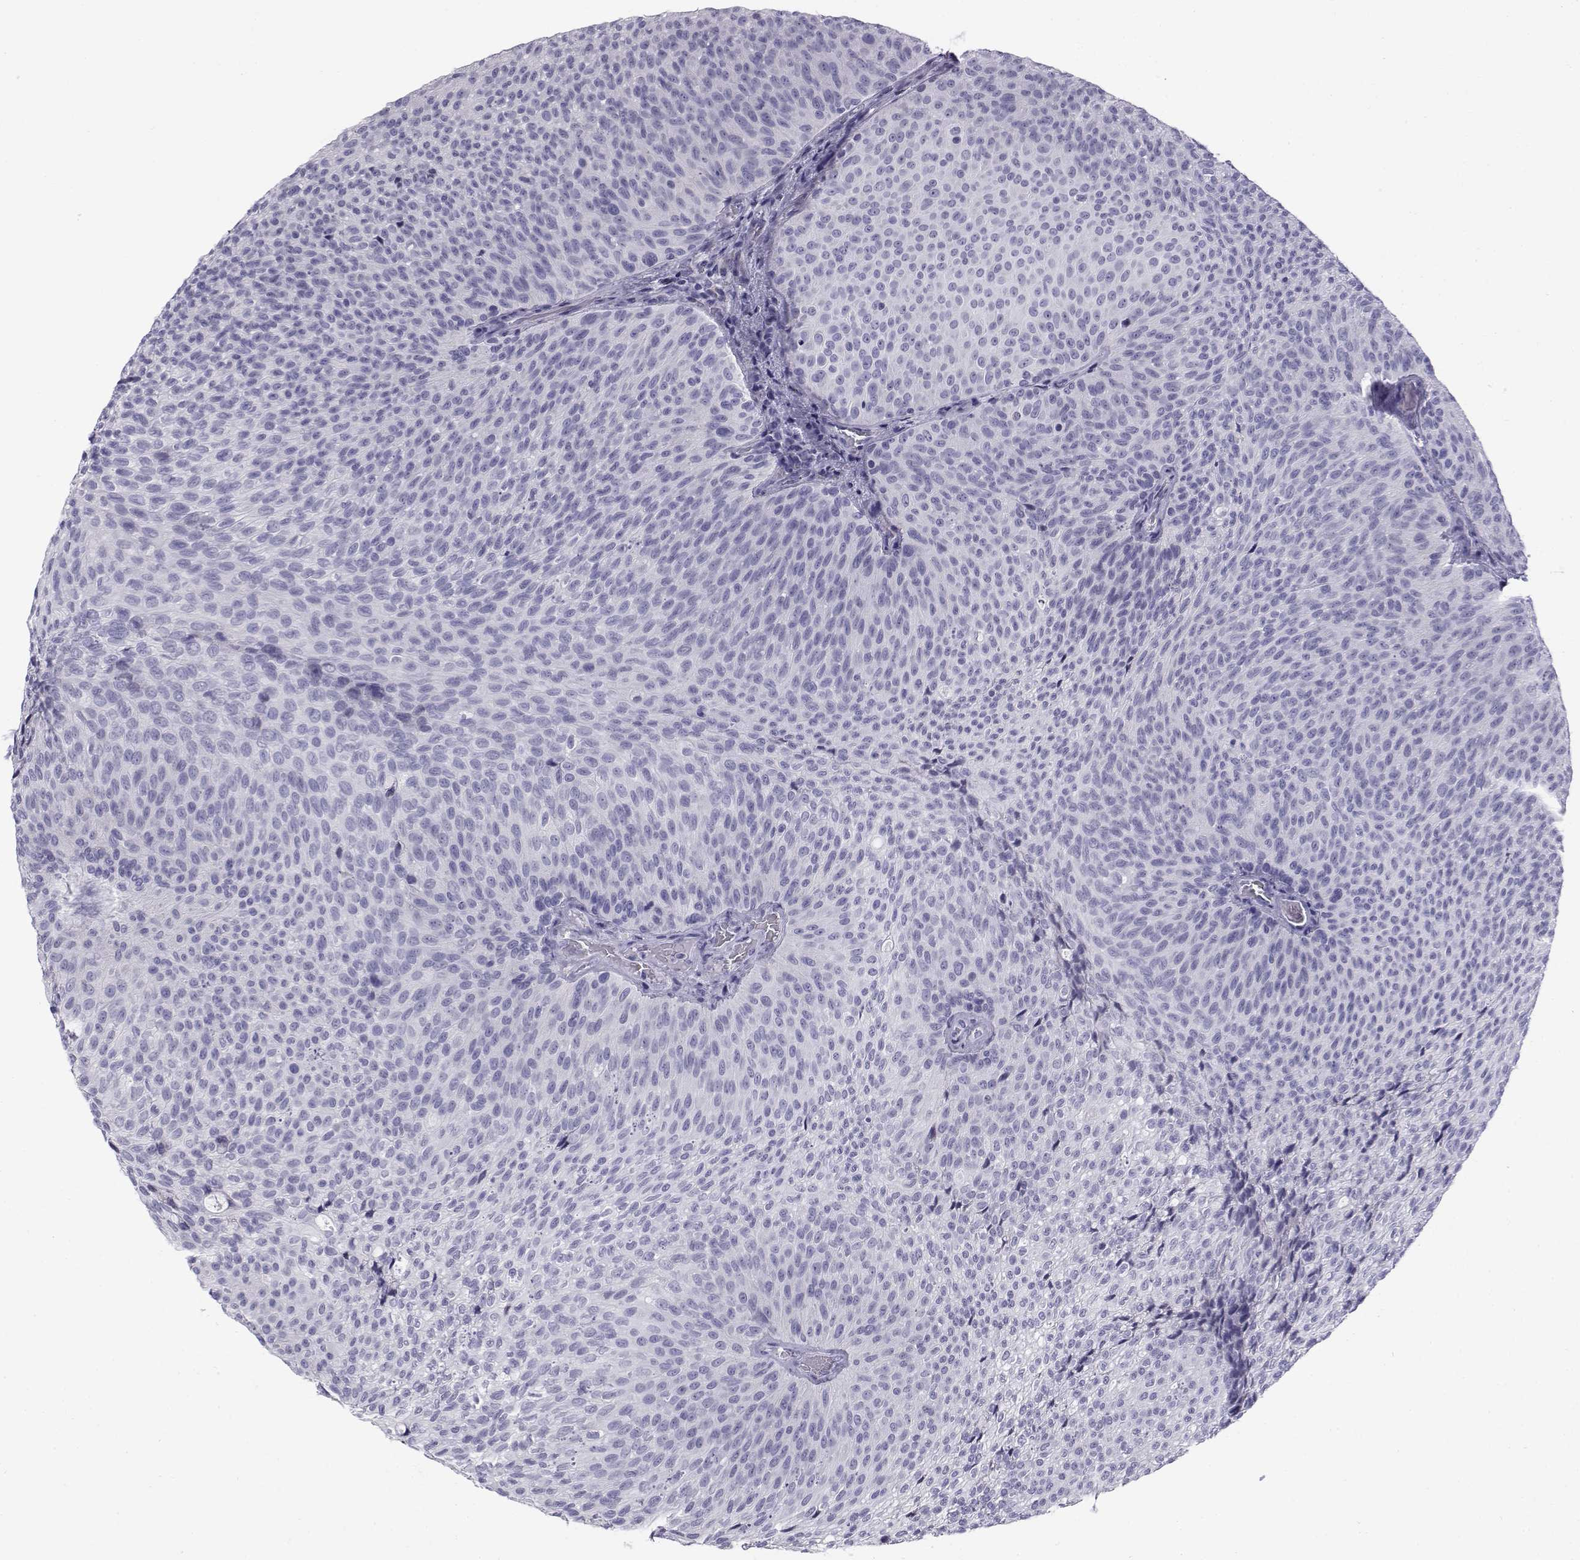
{"staining": {"intensity": "negative", "quantity": "none", "location": "none"}, "tissue": "urothelial cancer", "cell_type": "Tumor cells", "image_type": "cancer", "snomed": [{"axis": "morphology", "description": "Urothelial carcinoma, Low grade"}, {"axis": "topography", "description": "Urinary bladder"}], "caption": "Human urothelial cancer stained for a protein using IHC shows no positivity in tumor cells.", "gene": "RNASE12", "patient": {"sex": "male", "age": 78}}